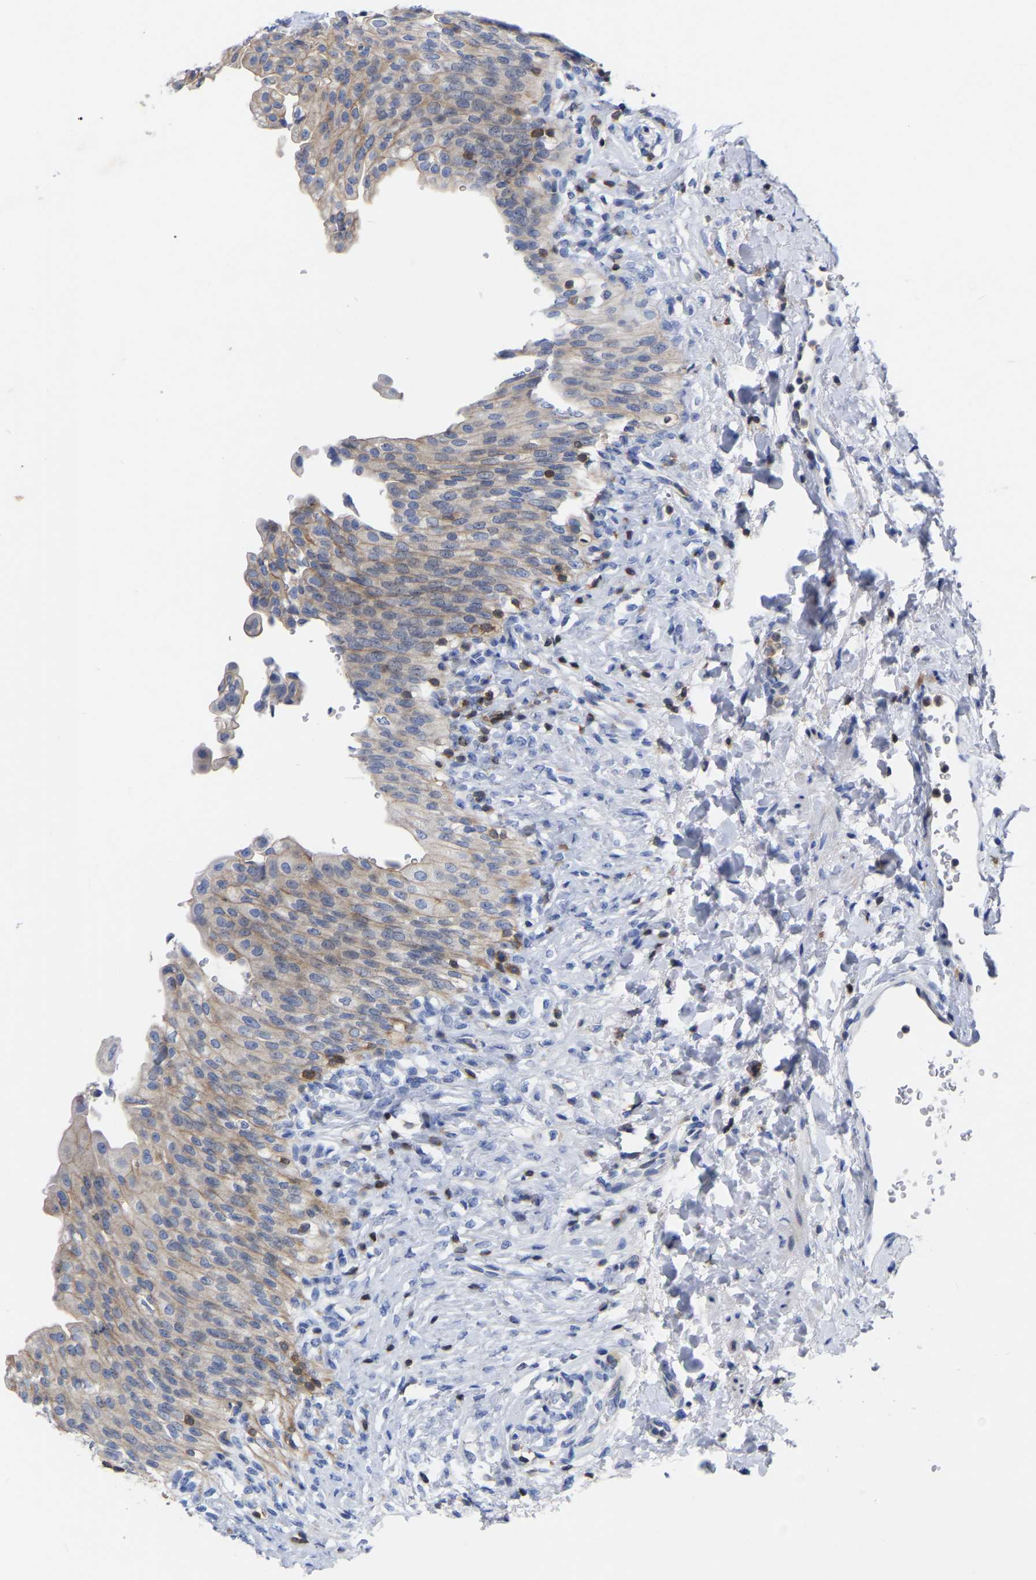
{"staining": {"intensity": "moderate", "quantity": "25%-75%", "location": "cytoplasmic/membranous"}, "tissue": "urinary bladder", "cell_type": "Urothelial cells", "image_type": "normal", "snomed": [{"axis": "morphology", "description": "Urothelial carcinoma, High grade"}, {"axis": "topography", "description": "Urinary bladder"}], "caption": "Protein staining by immunohistochemistry (IHC) shows moderate cytoplasmic/membranous positivity in approximately 25%-75% of urothelial cells in benign urinary bladder. The staining was performed using DAB (3,3'-diaminobenzidine), with brown indicating positive protein expression. Nuclei are stained blue with hematoxylin.", "gene": "PTPN7", "patient": {"sex": "male", "age": 46}}